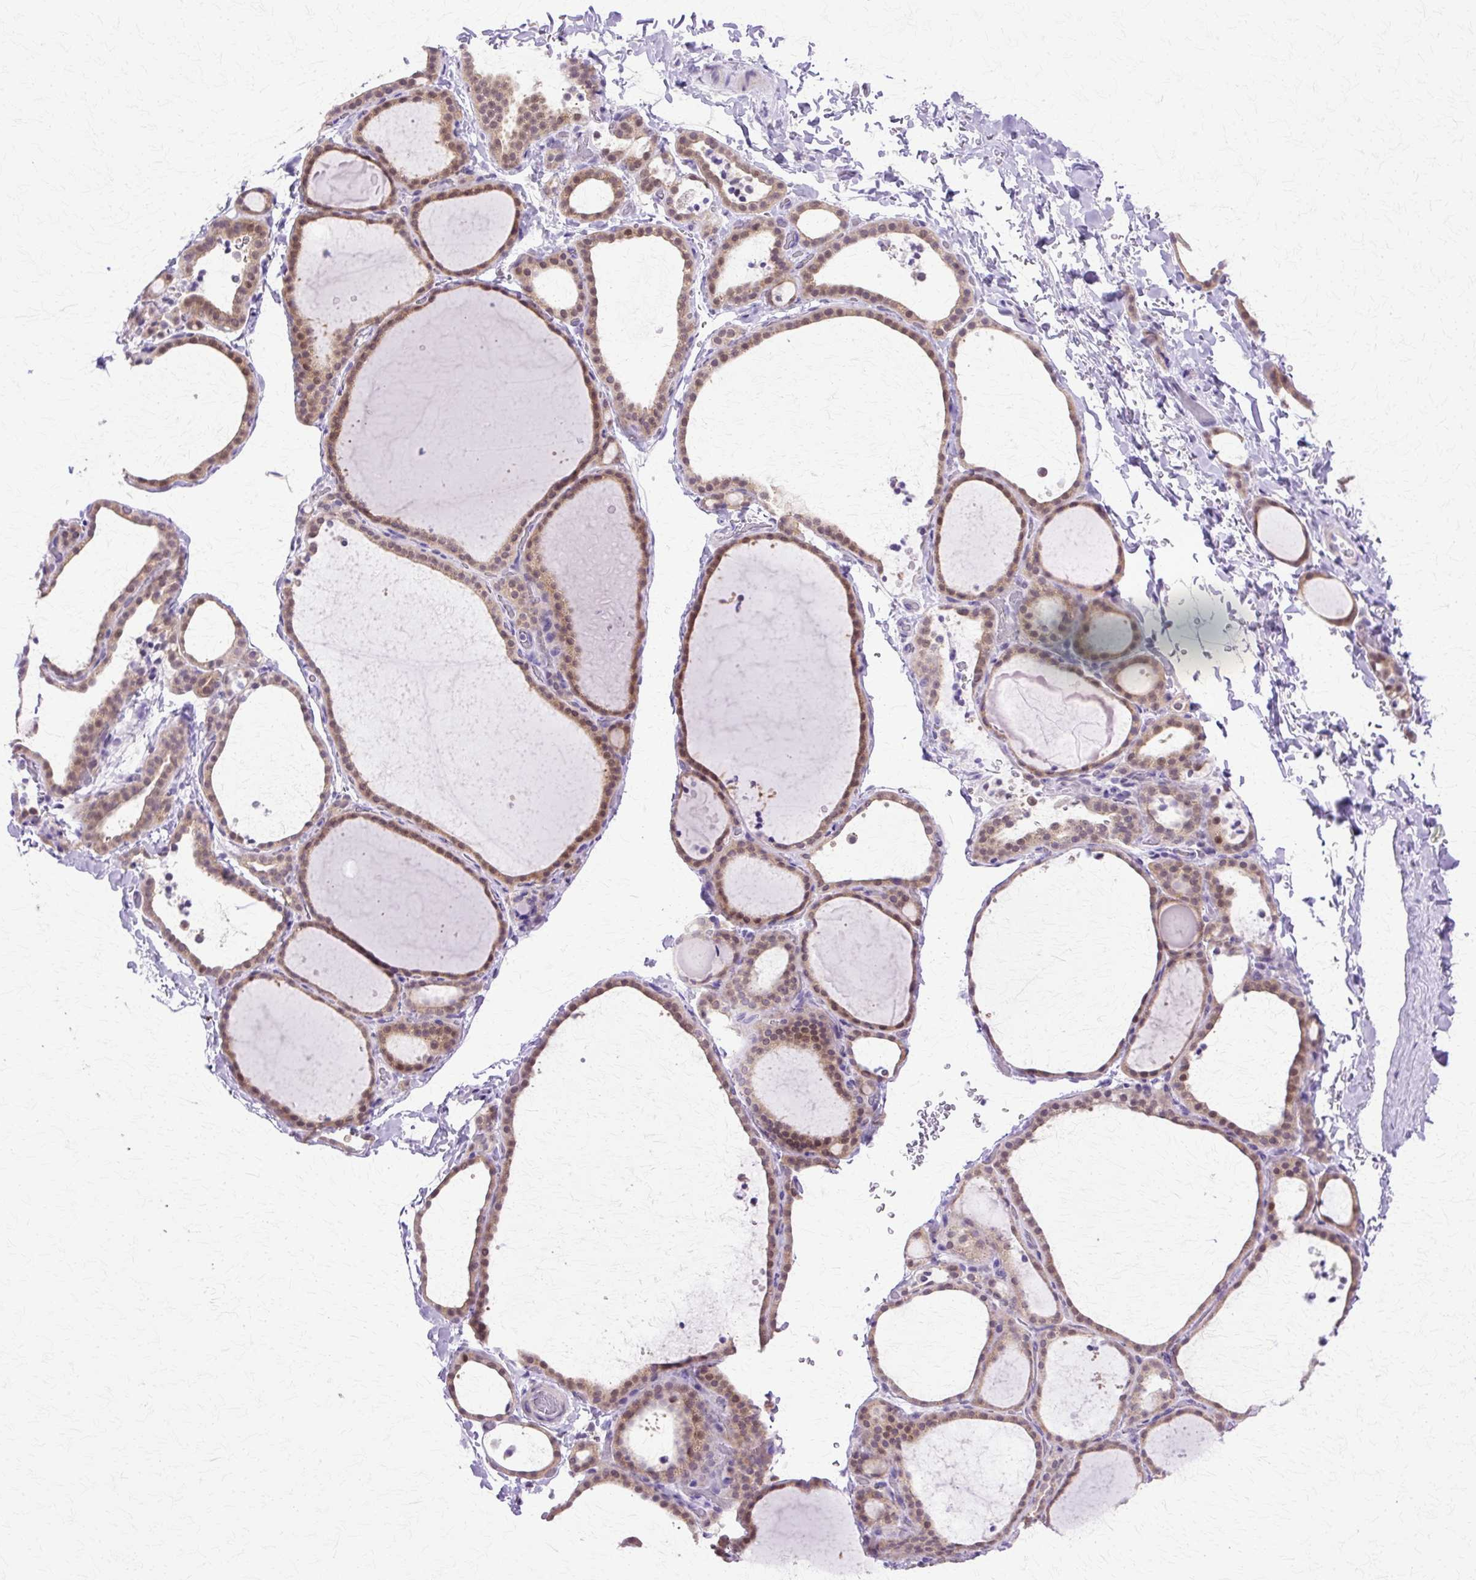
{"staining": {"intensity": "moderate", "quantity": "25%-75%", "location": "cytoplasmic/membranous,nuclear"}, "tissue": "thyroid gland", "cell_type": "Glandular cells", "image_type": "normal", "snomed": [{"axis": "morphology", "description": "Normal tissue, NOS"}, {"axis": "topography", "description": "Thyroid gland"}], "caption": "Unremarkable thyroid gland displays moderate cytoplasmic/membranous,nuclear staining in about 25%-75% of glandular cells, visualized by immunohistochemistry.", "gene": "HSPA1A", "patient": {"sex": "female", "age": 22}}